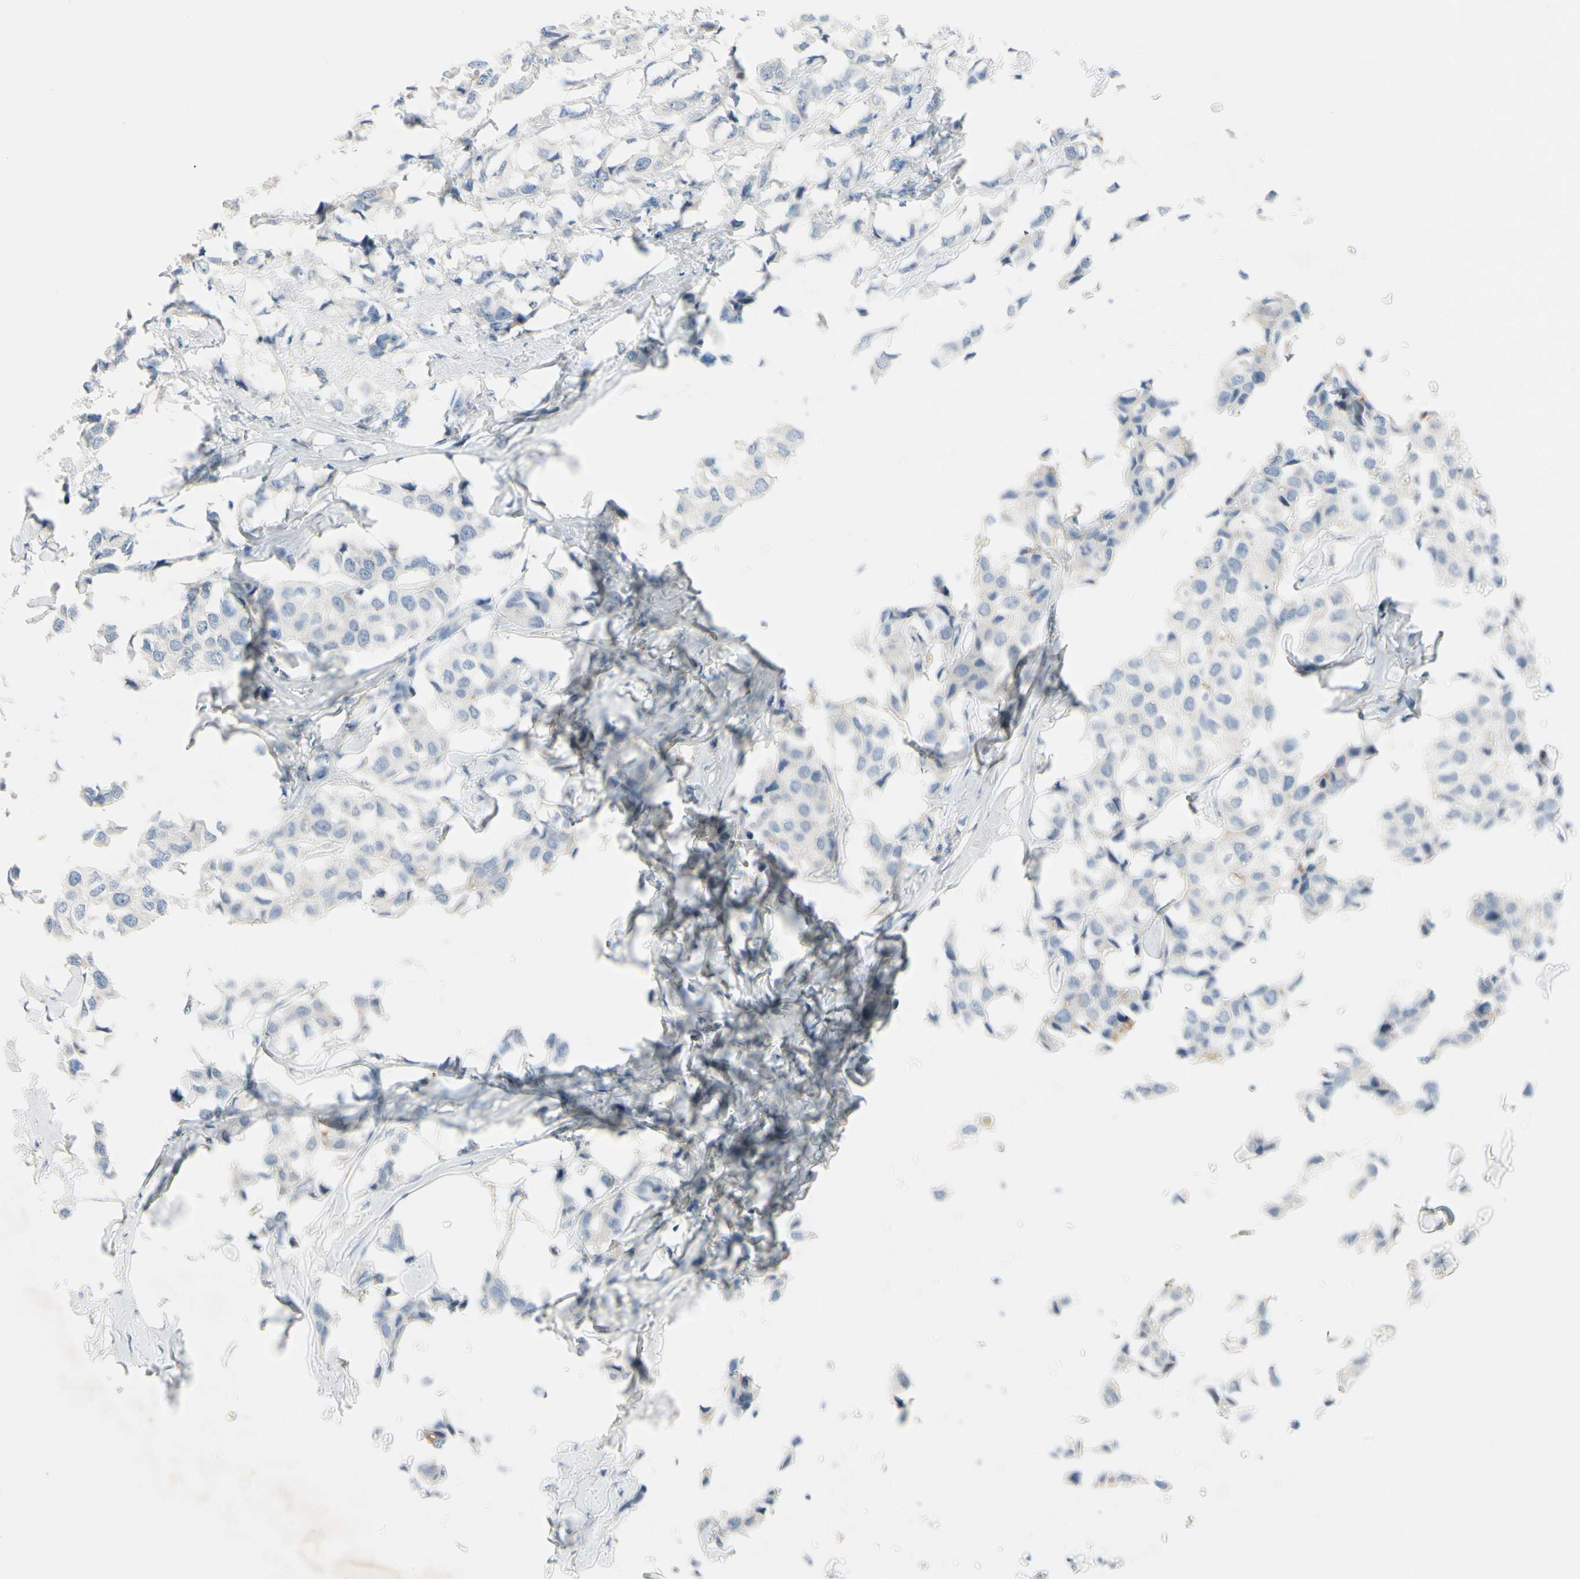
{"staining": {"intensity": "negative", "quantity": "none", "location": "none"}, "tissue": "breast cancer", "cell_type": "Tumor cells", "image_type": "cancer", "snomed": [{"axis": "morphology", "description": "Duct carcinoma"}, {"axis": "topography", "description": "Breast"}], "caption": "The immunohistochemistry (IHC) photomicrograph has no significant staining in tumor cells of breast infiltrating ductal carcinoma tissue. (DAB IHC visualized using brightfield microscopy, high magnification).", "gene": "MARK1", "patient": {"sex": "female", "age": 80}}